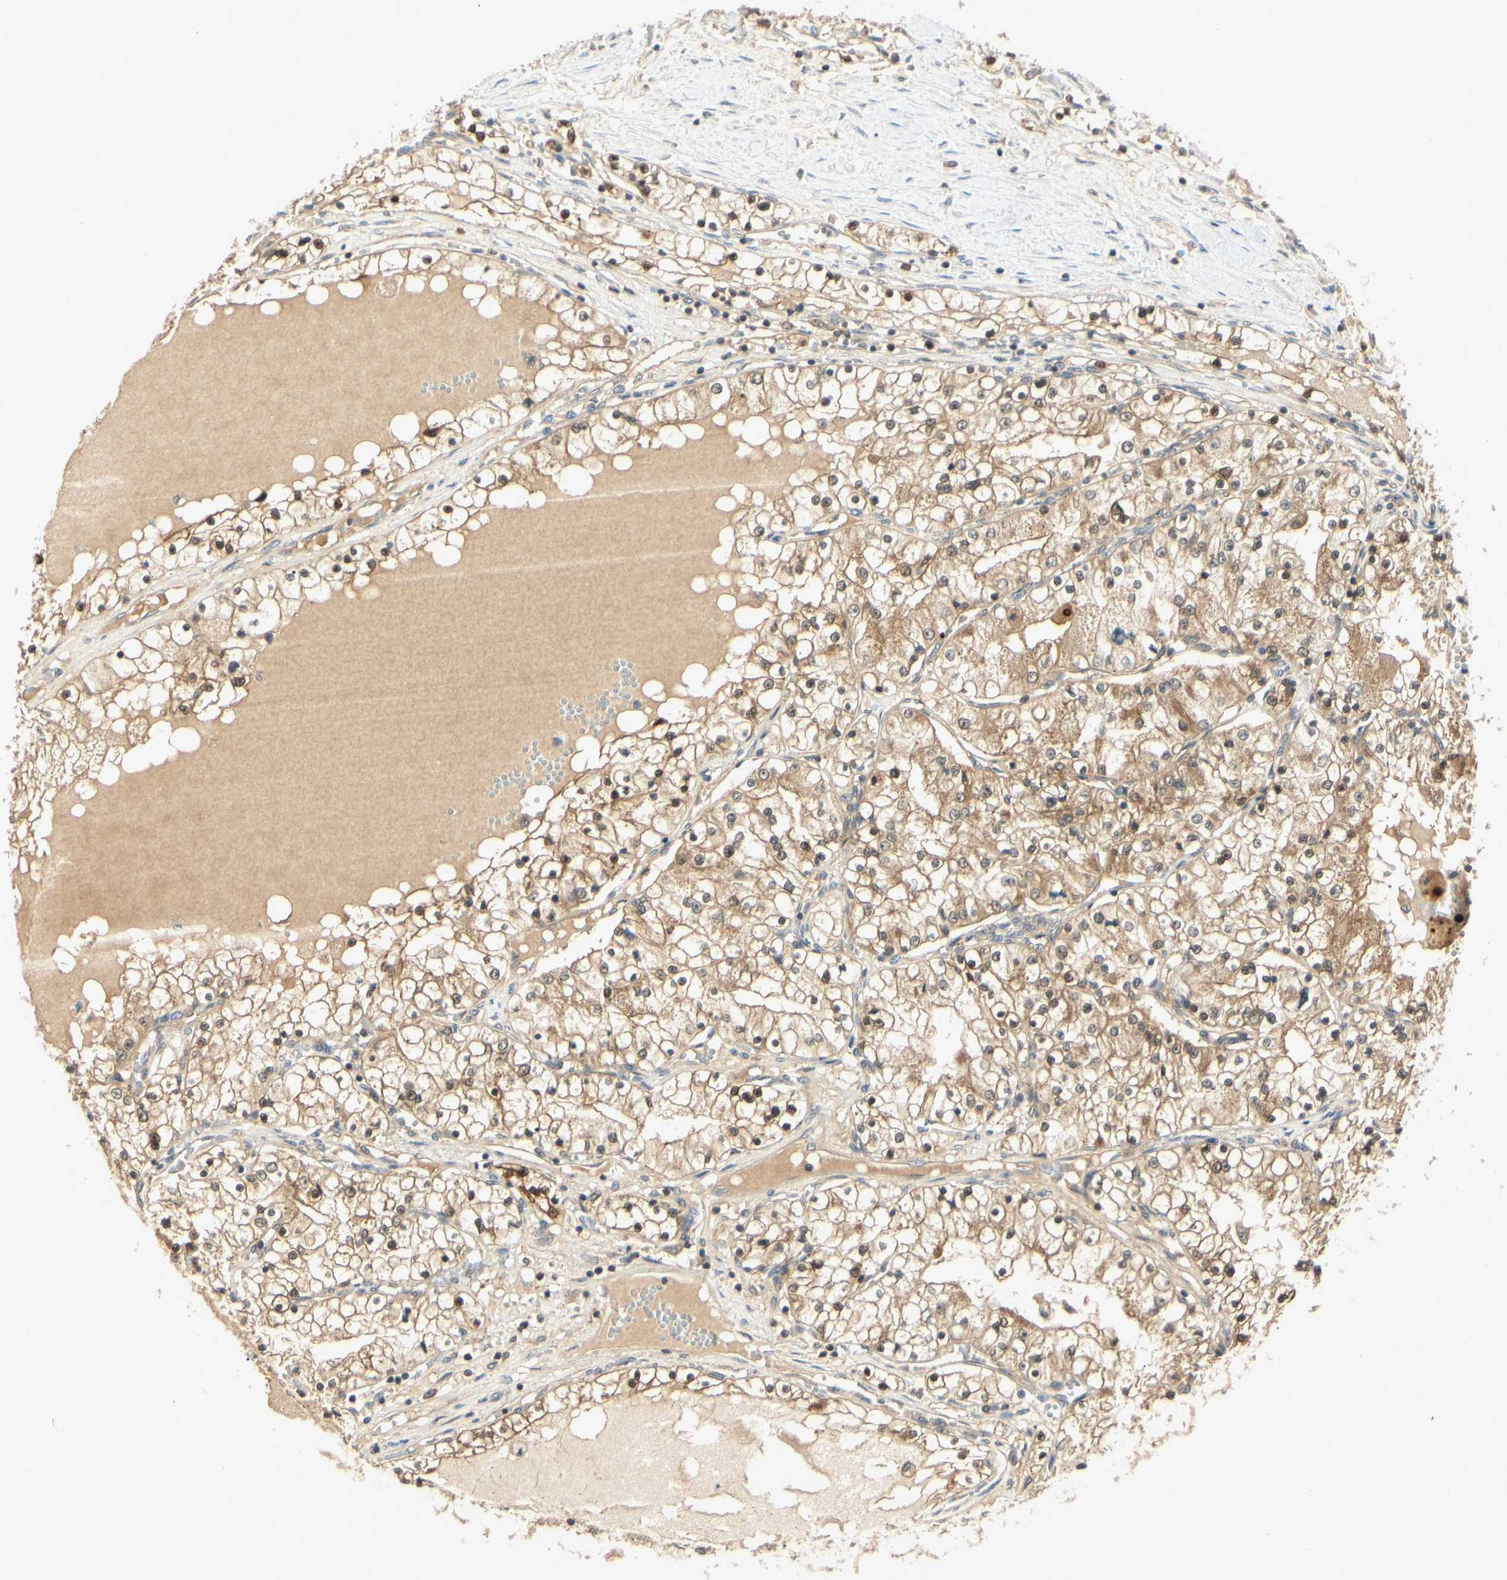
{"staining": {"intensity": "moderate", "quantity": ">75%", "location": "cytoplasmic/membranous,nuclear"}, "tissue": "renal cancer", "cell_type": "Tumor cells", "image_type": "cancer", "snomed": [{"axis": "morphology", "description": "Adenocarcinoma, NOS"}, {"axis": "topography", "description": "Kidney"}], "caption": "Protein staining of adenocarcinoma (renal) tissue shows moderate cytoplasmic/membranous and nuclear positivity in about >75% of tumor cells.", "gene": "UBE2Z", "patient": {"sex": "male", "age": 68}}